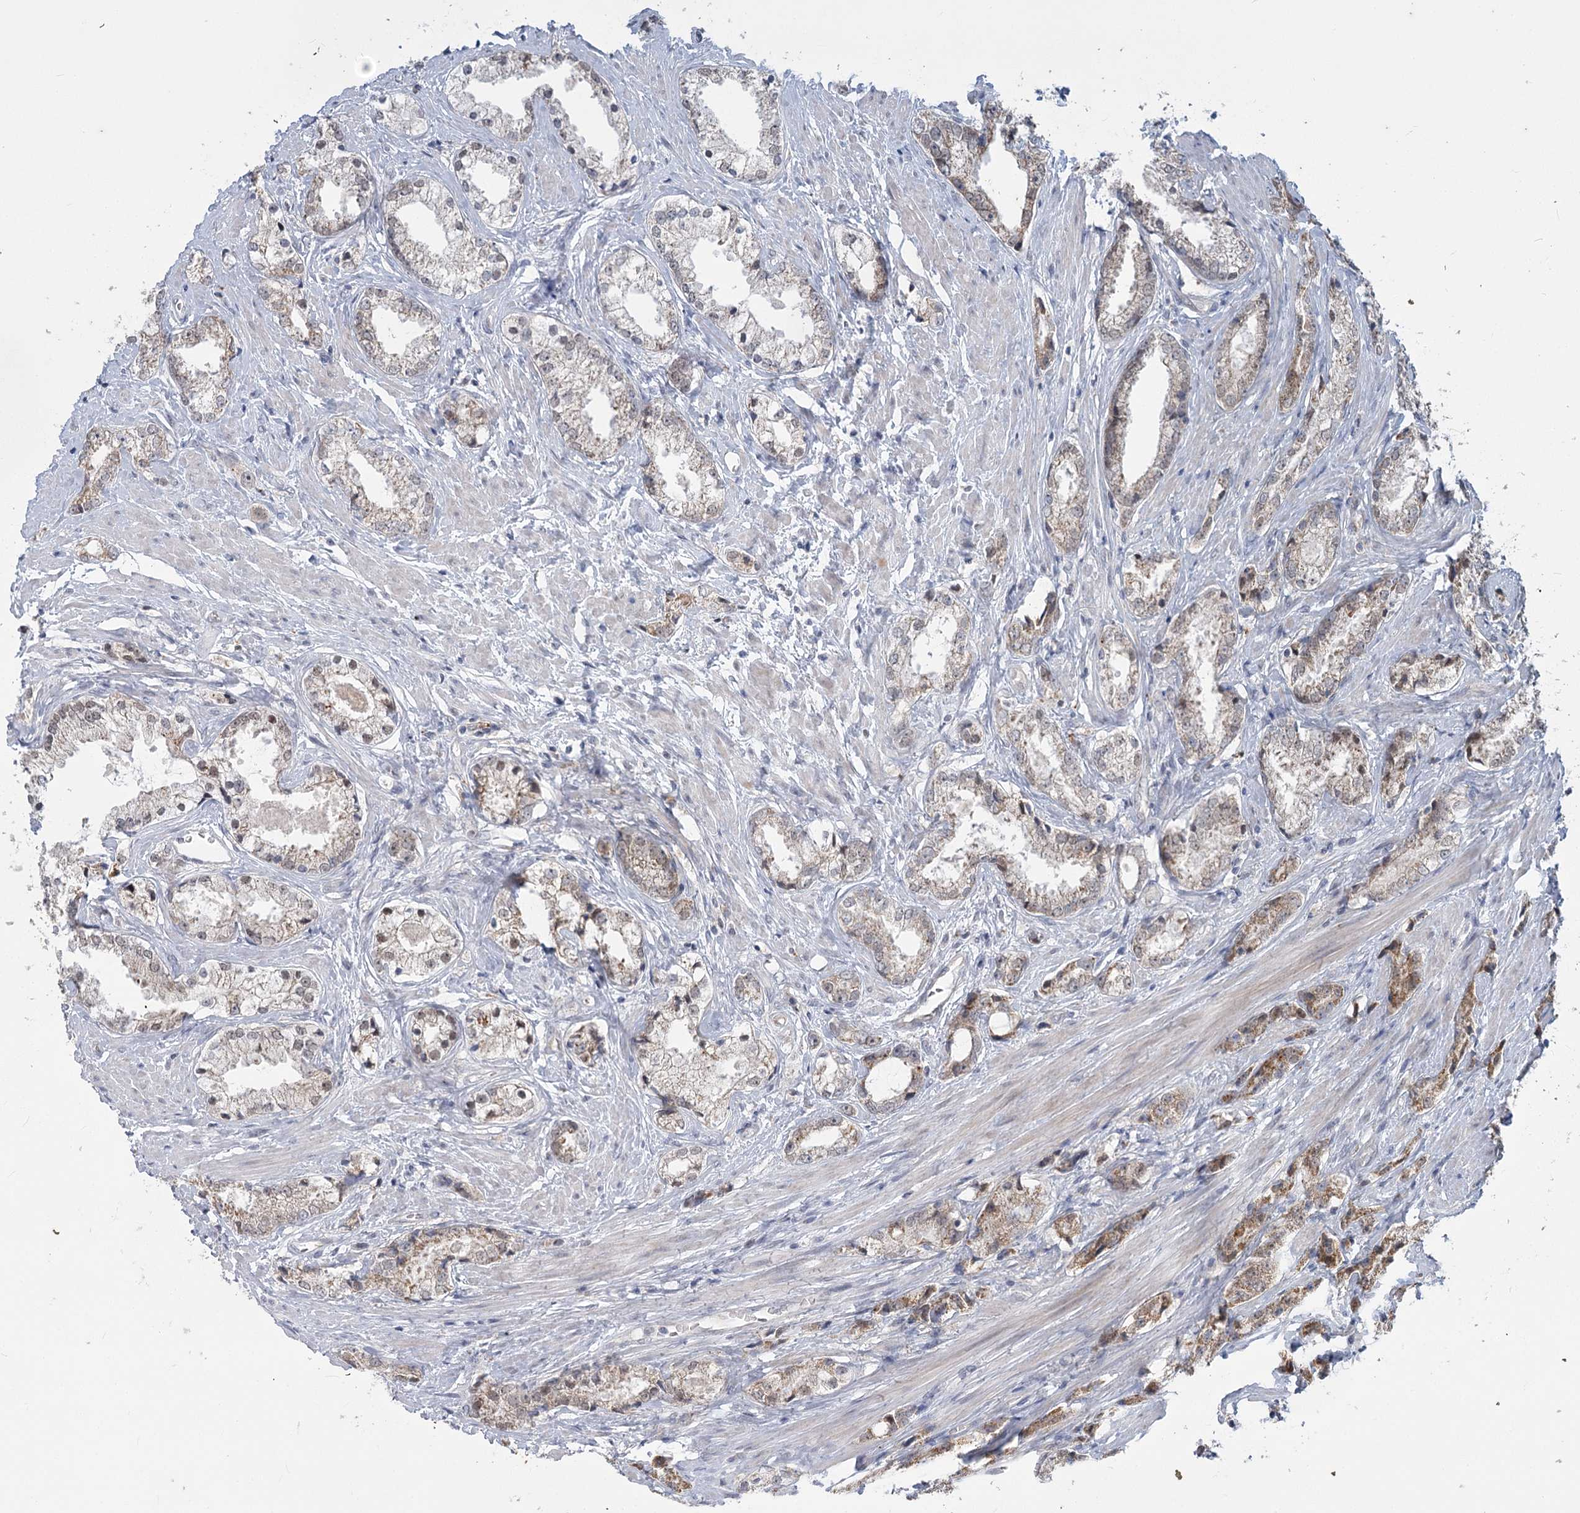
{"staining": {"intensity": "moderate", "quantity": "25%-75%", "location": "cytoplasmic/membranous"}, "tissue": "prostate cancer", "cell_type": "Tumor cells", "image_type": "cancer", "snomed": [{"axis": "morphology", "description": "Adenocarcinoma, High grade"}, {"axis": "topography", "description": "Prostate"}], "caption": "About 25%-75% of tumor cells in prostate cancer (adenocarcinoma (high-grade)) show moderate cytoplasmic/membranous protein expression as visualized by brown immunohistochemical staining.", "gene": "MTG1", "patient": {"sex": "male", "age": 66}}